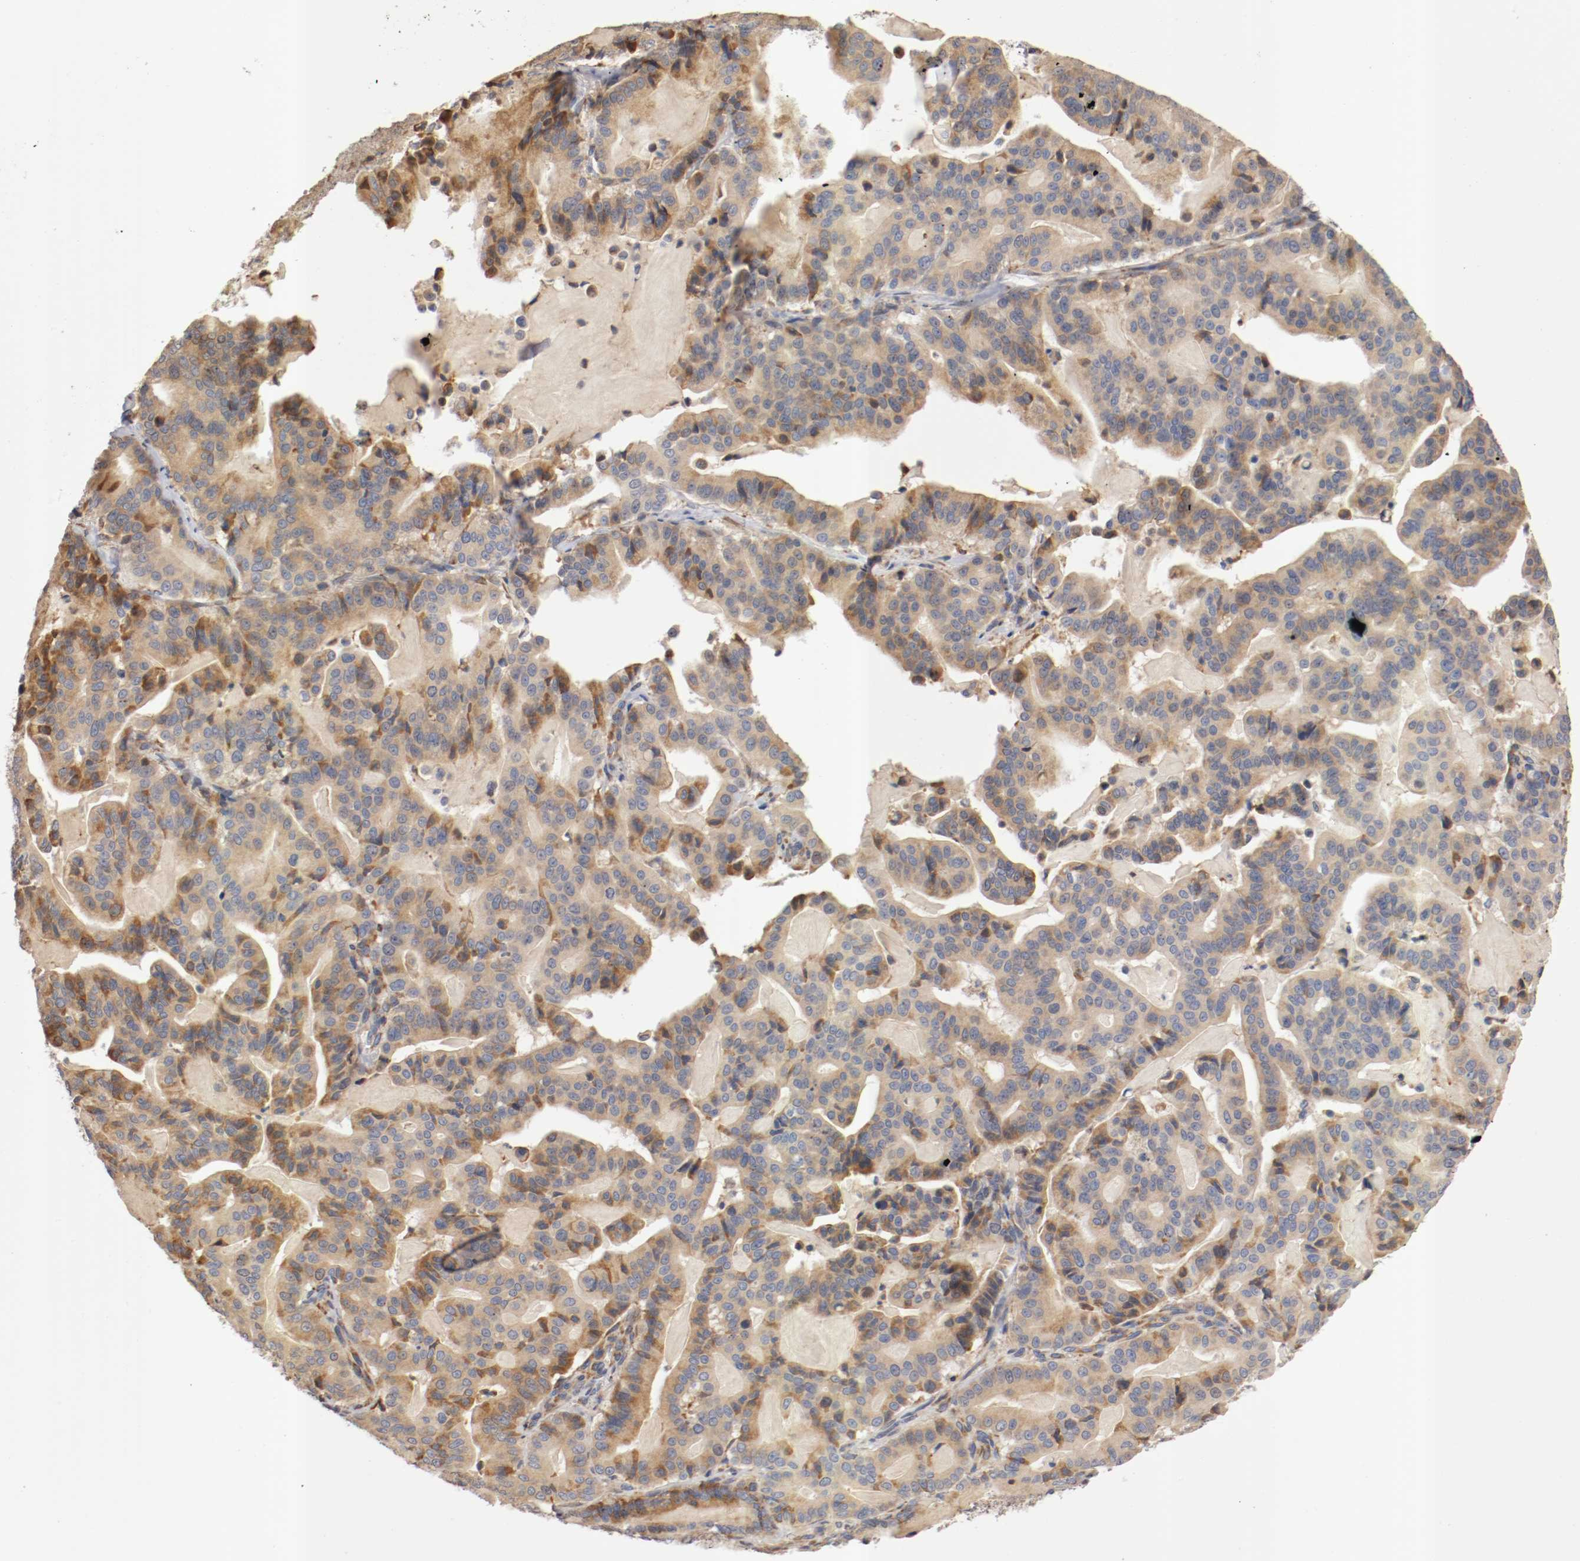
{"staining": {"intensity": "weak", "quantity": ">75%", "location": "cytoplasmic/membranous"}, "tissue": "pancreatic cancer", "cell_type": "Tumor cells", "image_type": "cancer", "snomed": [{"axis": "morphology", "description": "Adenocarcinoma, NOS"}, {"axis": "topography", "description": "Pancreas"}], "caption": "DAB immunohistochemical staining of human pancreatic cancer (adenocarcinoma) exhibits weak cytoplasmic/membranous protein staining in approximately >75% of tumor cells. The staining was performed using DAB (3,3'-diaminobenzidine) to visualize the protein expression in brown, while the nuclei were stained in blue with hematoxylin (Magnification: 20x).", "gene": "TNFSF13", "patient": {"sex": "male", "age": 63}}